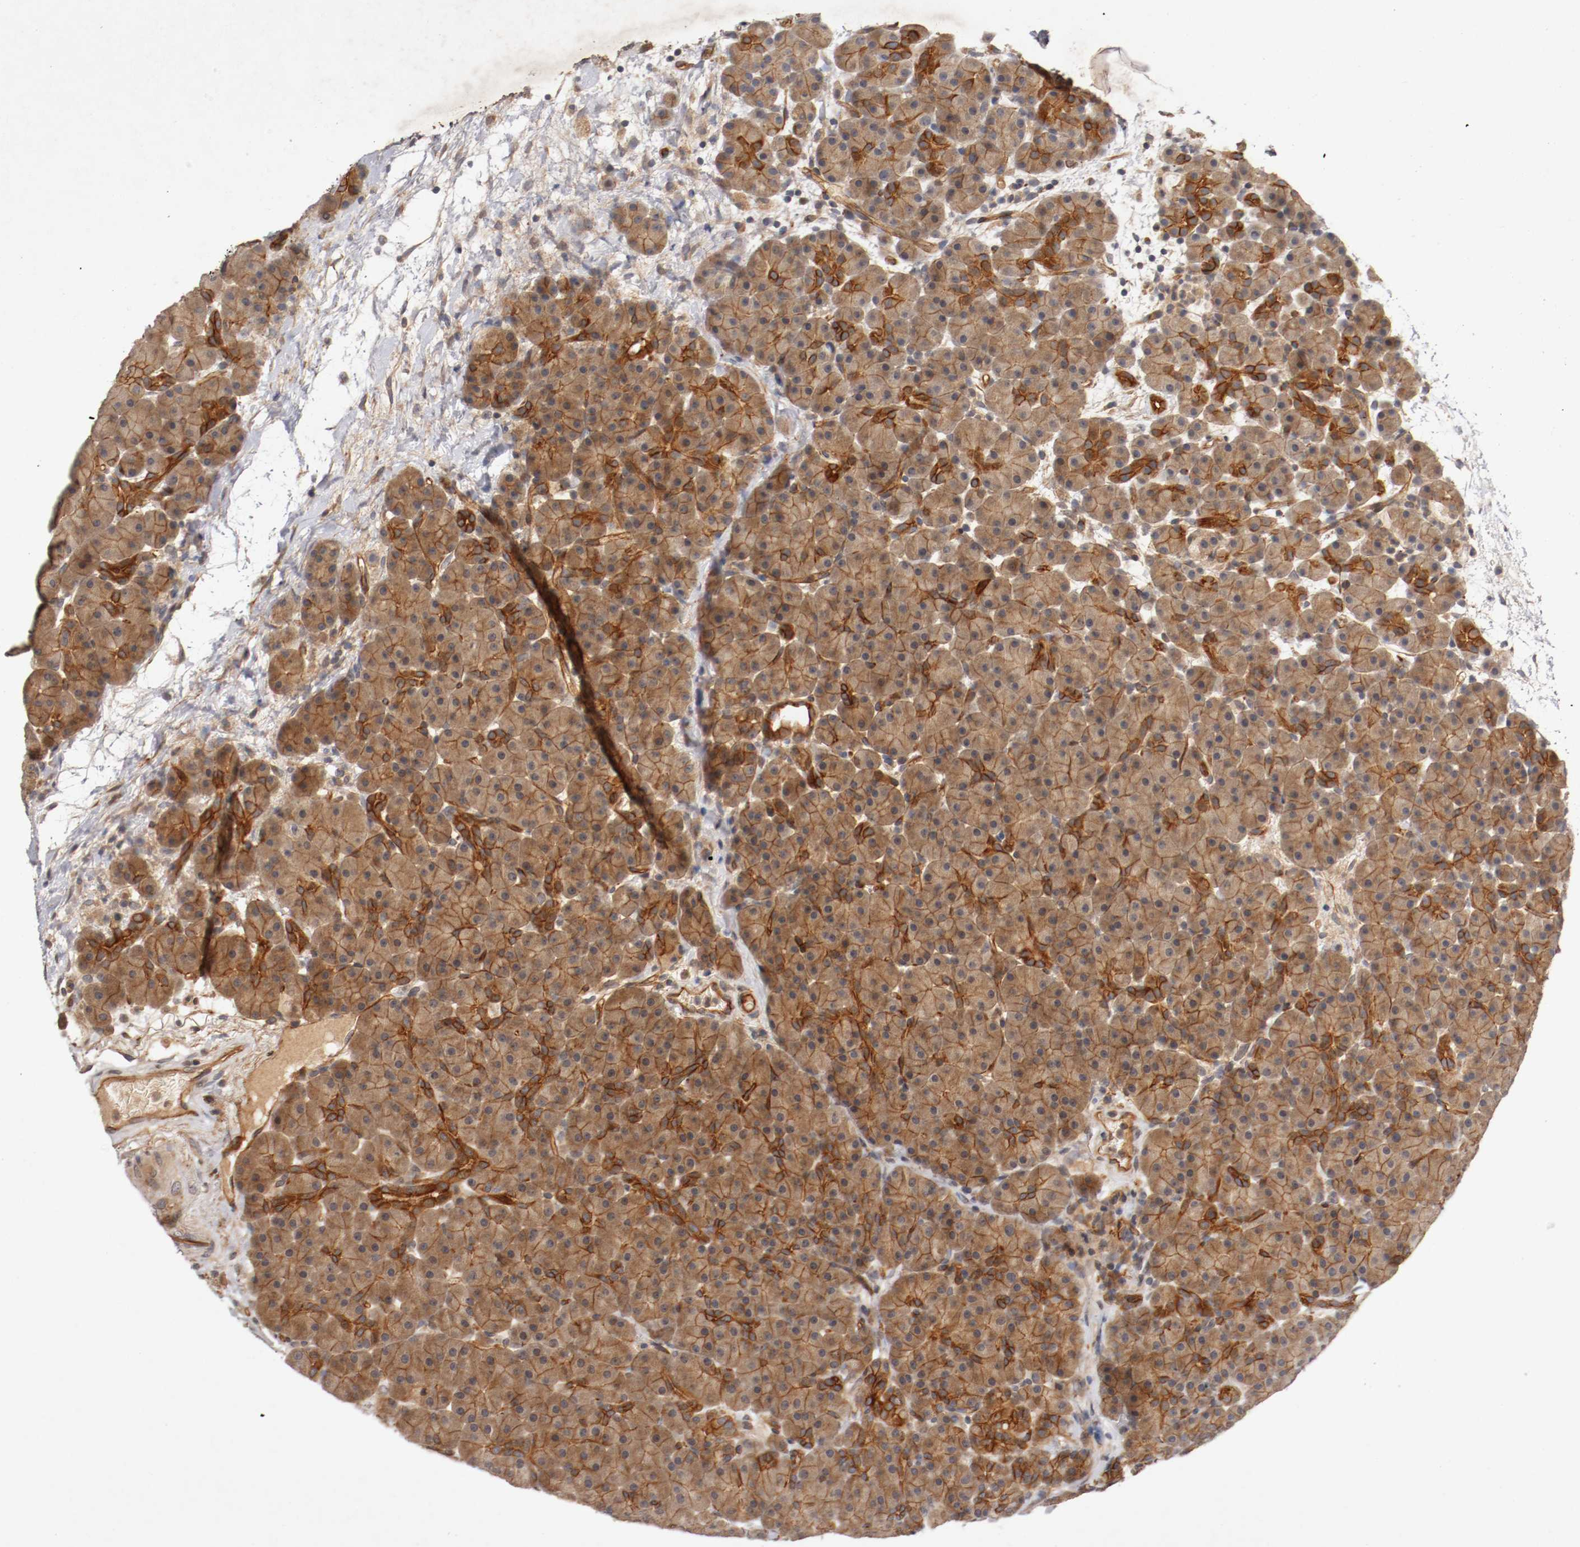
{"staining": {"intensity": "moderate", "quantity": ">75%", "location": "cytoplasmic/membranous"}, "tissue": "pancreas", "cell_type": "Exocrine glandular cells", "image_type": "normal", "snomed": [{"axis": "morphology", "description": "Normal tissue, NOS"}, {"axis": "topography", "description": "Pancreas"}], "caption": "IHC (DAB (3,3'-diaminobenzidine)) staining of benign human pancreas reveals moderate cytoplasmic/membranous protein expression in about >75% of exocrine glandular cells.", "gene": "TYK2", "patient": {"sex": "male", "age": 66}}